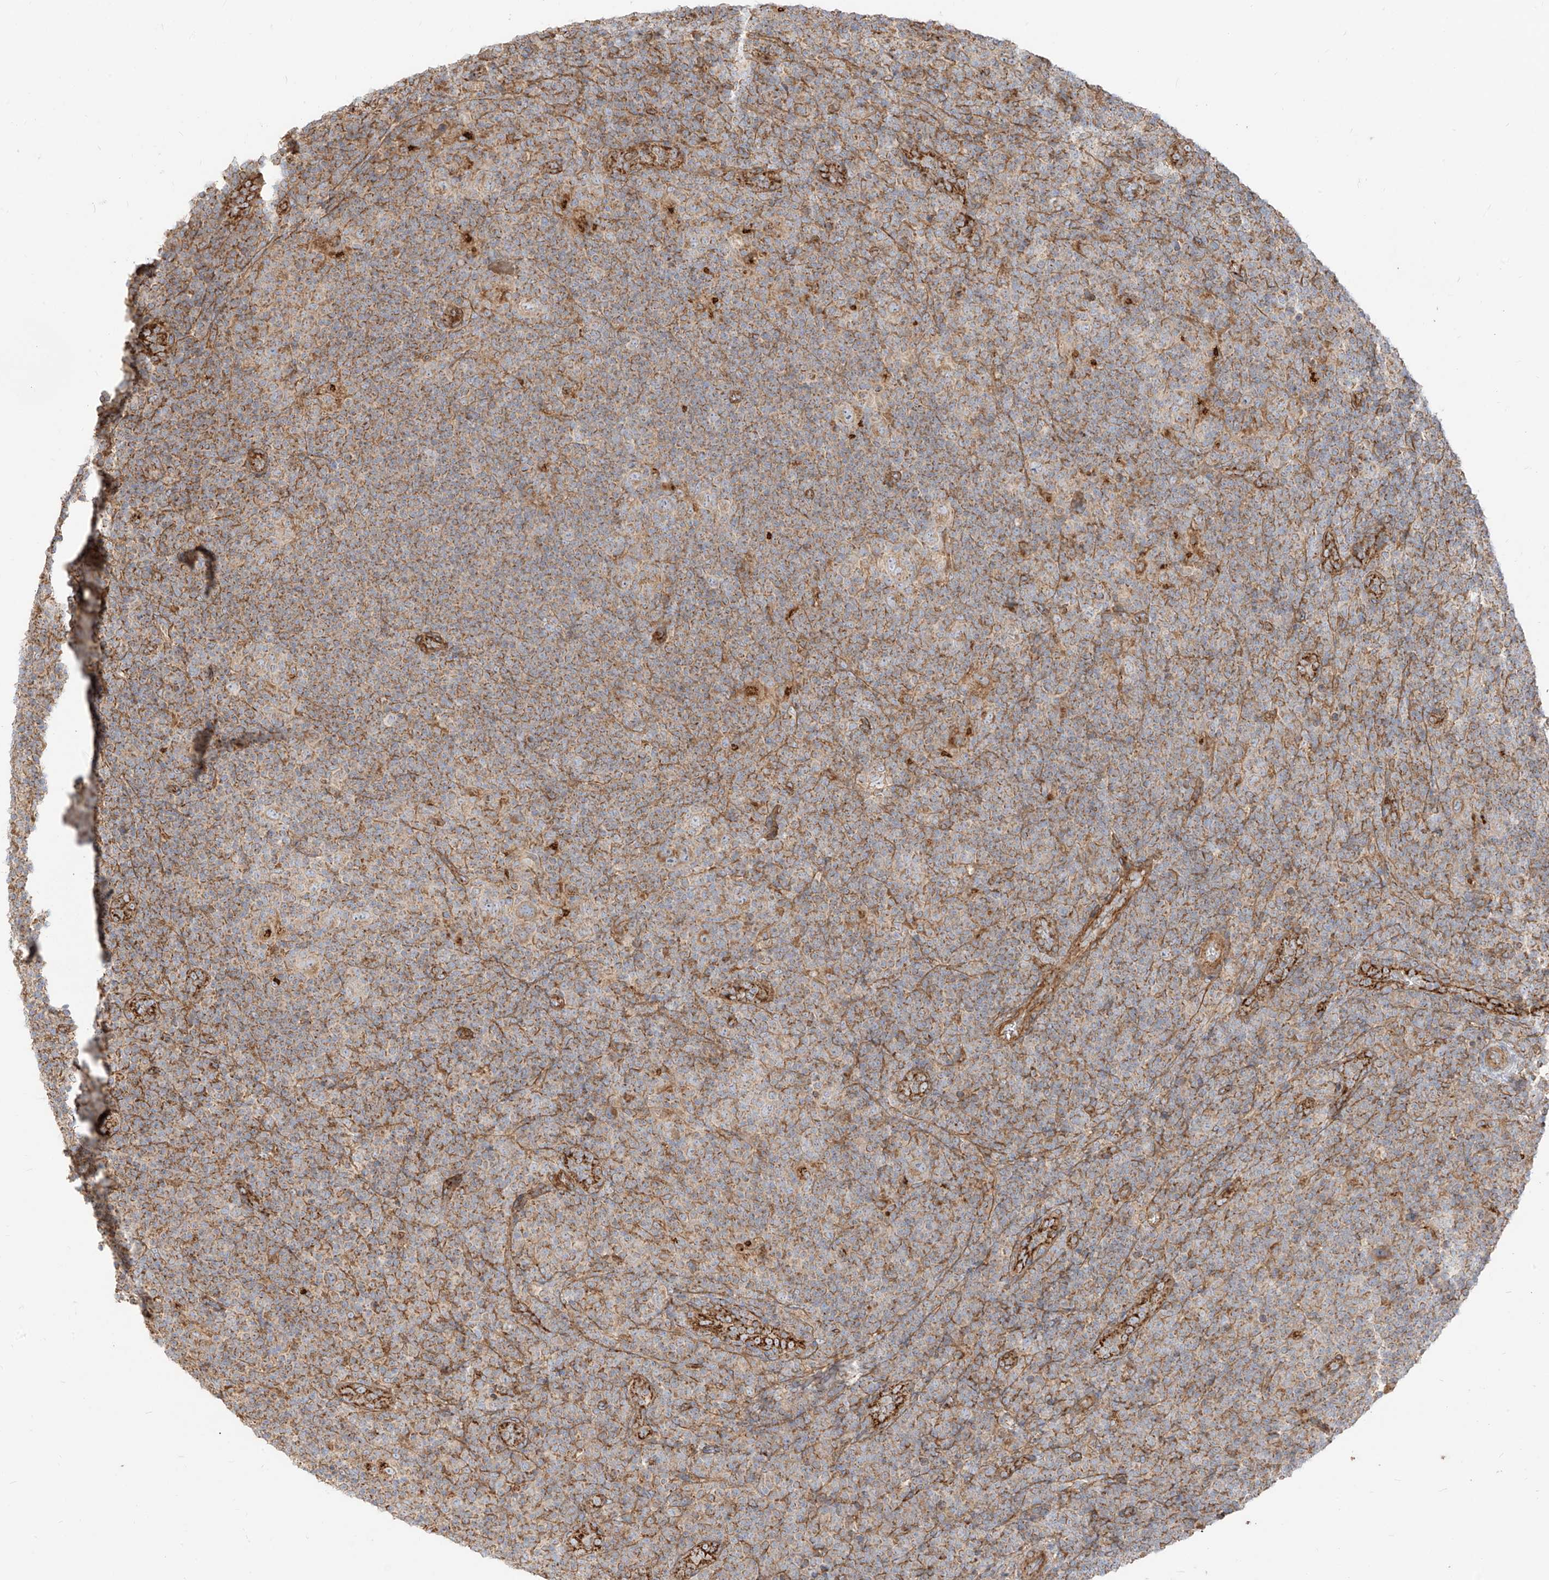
{"staining": {"intensity": "weak", "quantity": "25%-75%", "location": "cytoplasmic/membranous"}, "tissue": "lymphoma", "cell_type": "Tumor cells", "image_type": "cancer", "snomed": [{"axis": "morphology", "description": "Hodgkin's disease, NOS"}, {"axis": "topography", "description": "Lymph node"}], "caption": "High-magnification brightfield microscopy of Hodgkin's disease stained with DAB (brown) and counterstained with hematoxylin (blue). tumor cells exhibit weak cytoplasmic/membranous expression is appreciated in about25%-75% of cells.", "gene": "PLCL1", "patient": {"sex": "female", "age": 57}}